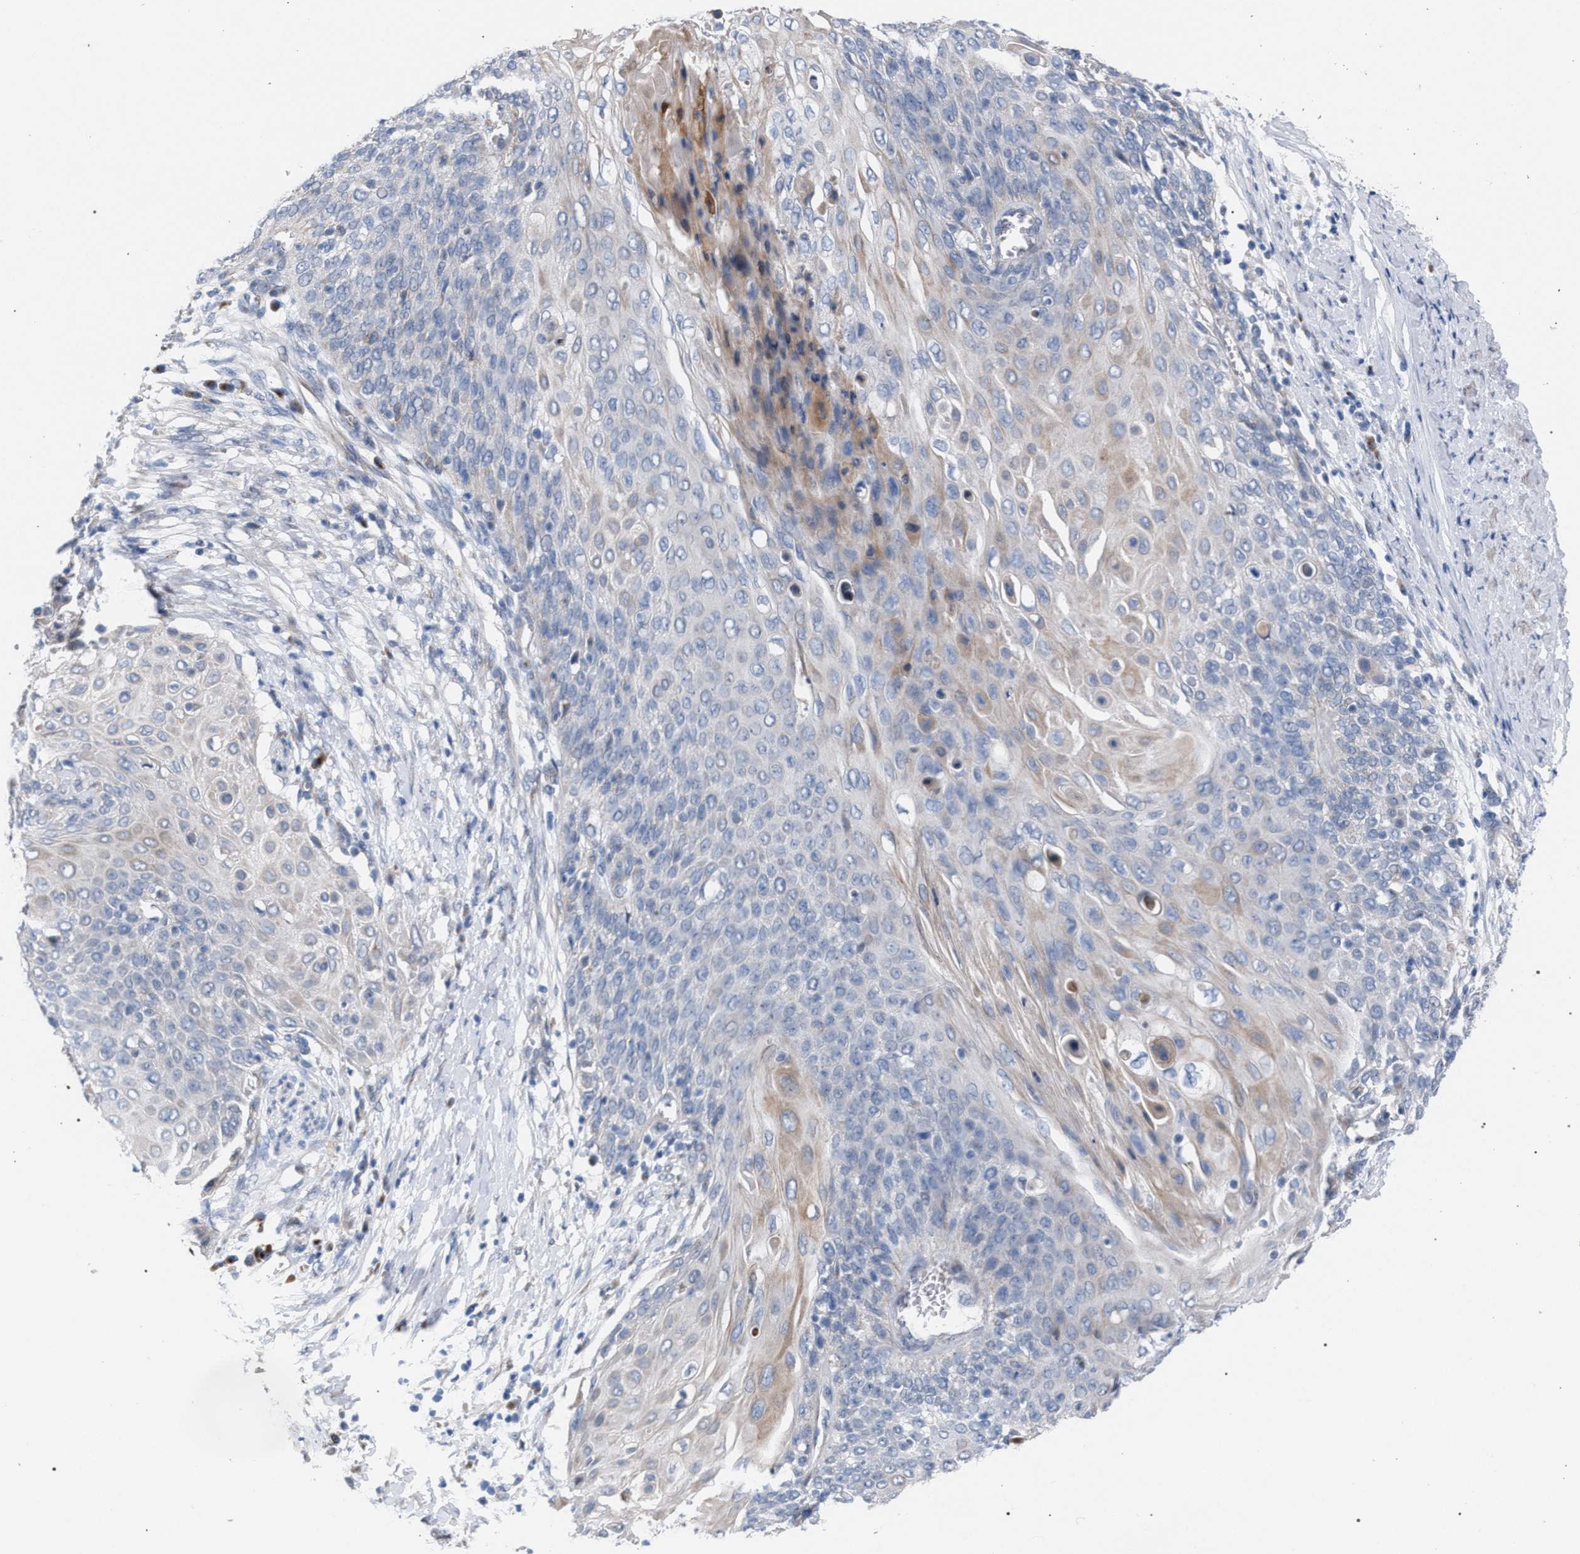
{"staining": {"intensity": "weak", "quantity": "<25%", "location": "cytoplasmic/membranous"}, "tissue": "cervical cancer", "cell_type": "Tumor cells", "image_type": "cancer", "snomed": [{"axis": "morphology", "description": "Squamous cell carcinoma, NOS"}, {"axis": "topography", "description": "Cervix"}], "caption": "An immunohistochemistry (IHC) photomicrograph of squamous cell carcinoma (cervical) is shown. There is no staining in tumor cells of squamous cell carcinoma (cervical). The staining was performed using DAB (3,3'-diaminobenzidine) to visualize the protein expression in brown, while the nuclei were stained in blue with hematoxylin (Magnification: 20x).", "gene": "RNF135", "patient": {"sex": "female", "age": 39}}